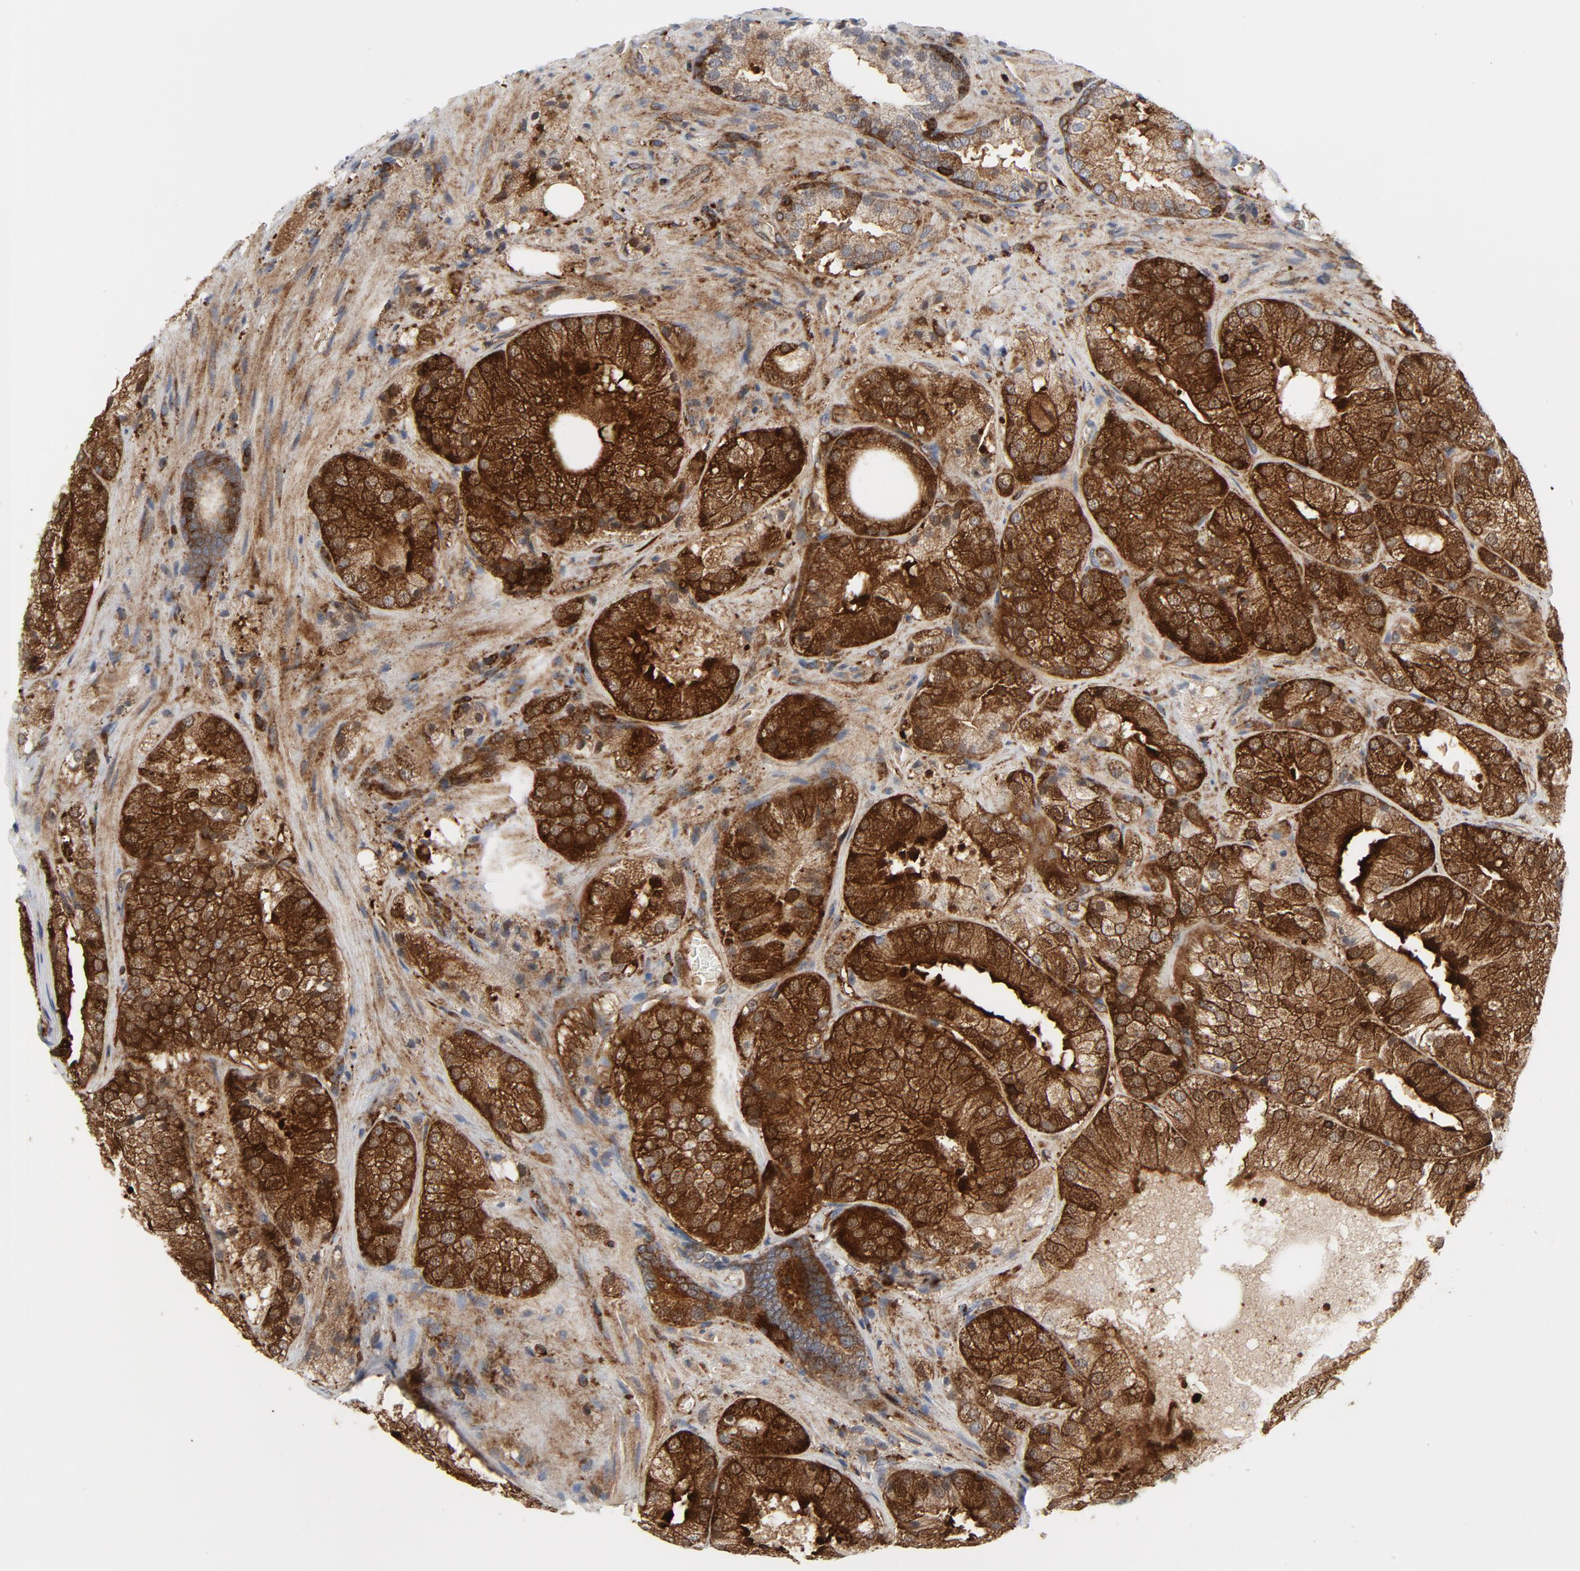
{"staining": {"intensity": "strong", "quantity": ">75%", "location": "cytoplasmic/membranous"}, "tissue": "prostate cancer", "cell_type": "Tumor cells", "image_type": "cancer", "snomed": [{"axis": "morphology", "description": "Adenocarcinoma, Low grade"}, {"axis": "topography", "description": "Prostate"}], "caption": "Protein expression analysis of human adenocarcinoma (low-grade) (prostate) reveals strong cytoplasmic/membranous expression in approximately >75% of tumor cells.", "gene": "YES1", "patient": {"sex": "male", "age": 60}}